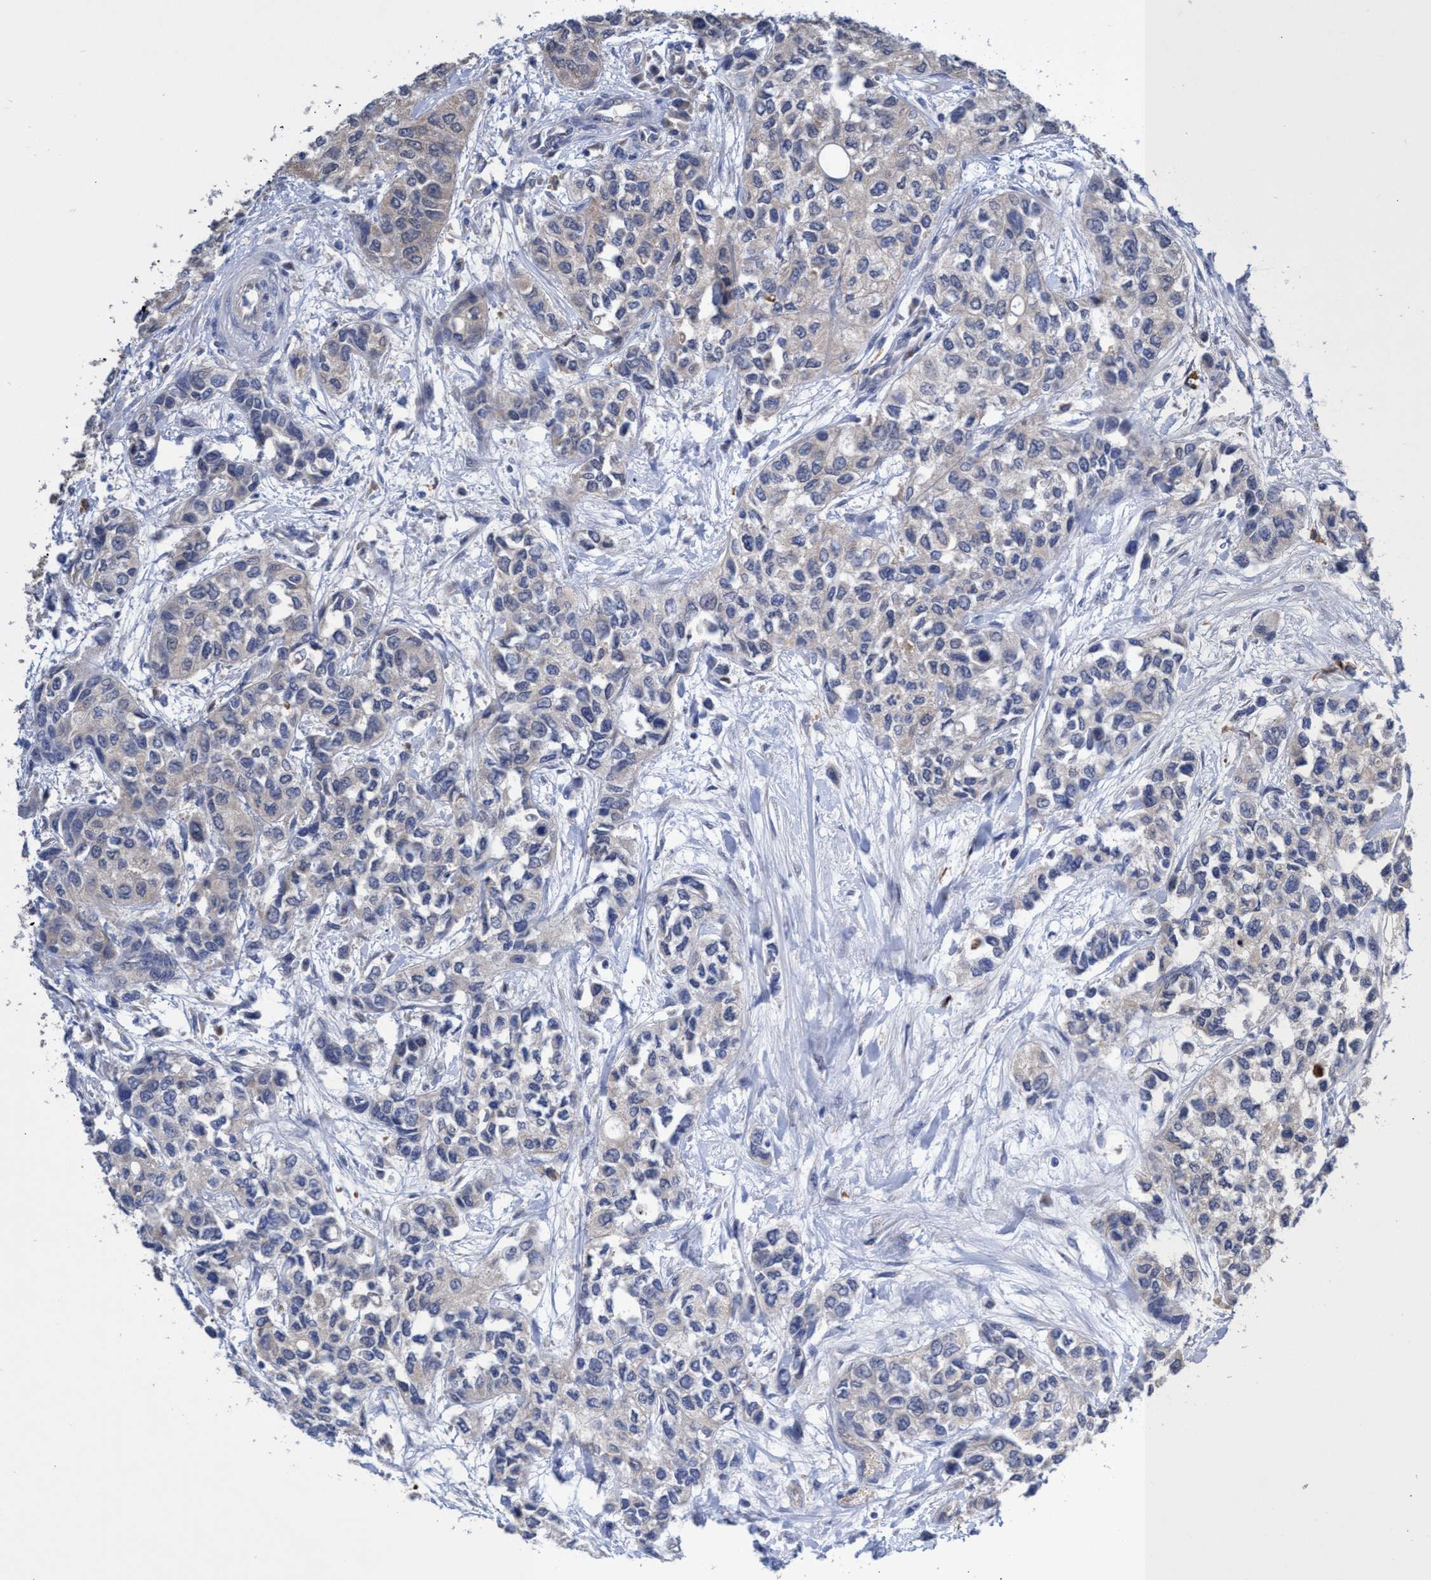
{"staining": {"intensity": "negative", "quantity": "none", "location": "none"}, "tissue": "urothelial cancer", "cell_type": "Tumor cells", "image_type": "cancer", "snomed": [{"axis": "morphology", "description": "Urothelial carcinoma, High grade"}, {"axis": "topography", "description": "Urinary bladder"}], "caption": "Tumor cells show no significant protein positivity in urothelial cancer.", "gene": "SVEP1", "patient": {"sex": "female", "age": 56}}